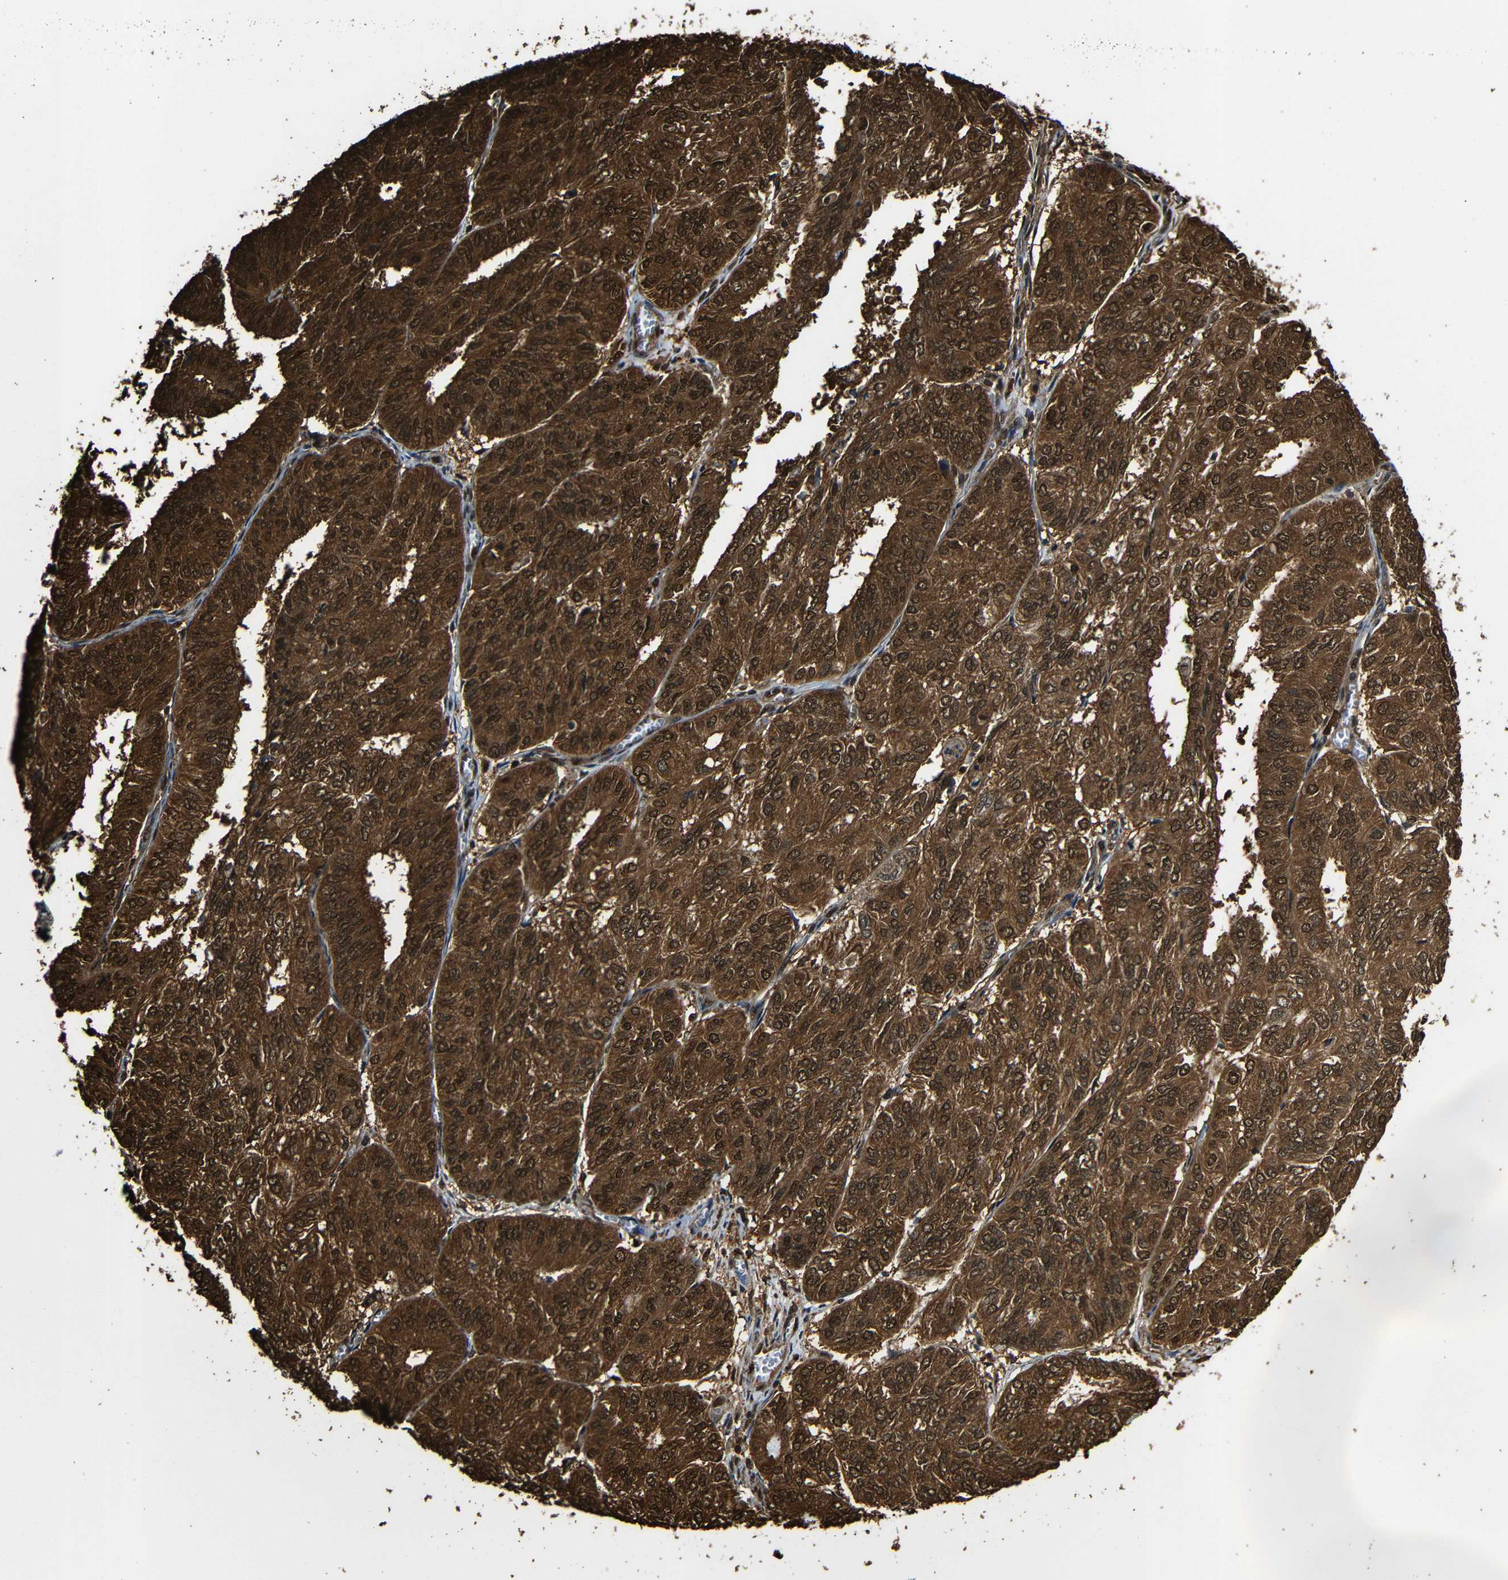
{"staining": {"intensity": "strong", "quantity": ">75%", "location": "cytoplasmic/membranous,nuclear"}, "tissue": "endometrial cancer", "cell_type": "Tumor cells", "image_type": "cancer", "snomed": [{"axis": "morphology", "description": "Adenocarcinoma, NOS"}, {"axis": "topography", "description": "Uterus"}], "caption": "A histopathology image showing strong cytoplasmic/membranous and nuclear expression in approximately >75% of tumor cells in endometrial adenocarcinoma, as visualized by brown immunohistochemical staining.", "gene": "VCP", "patient": {"sex": "female", "age": 60}}